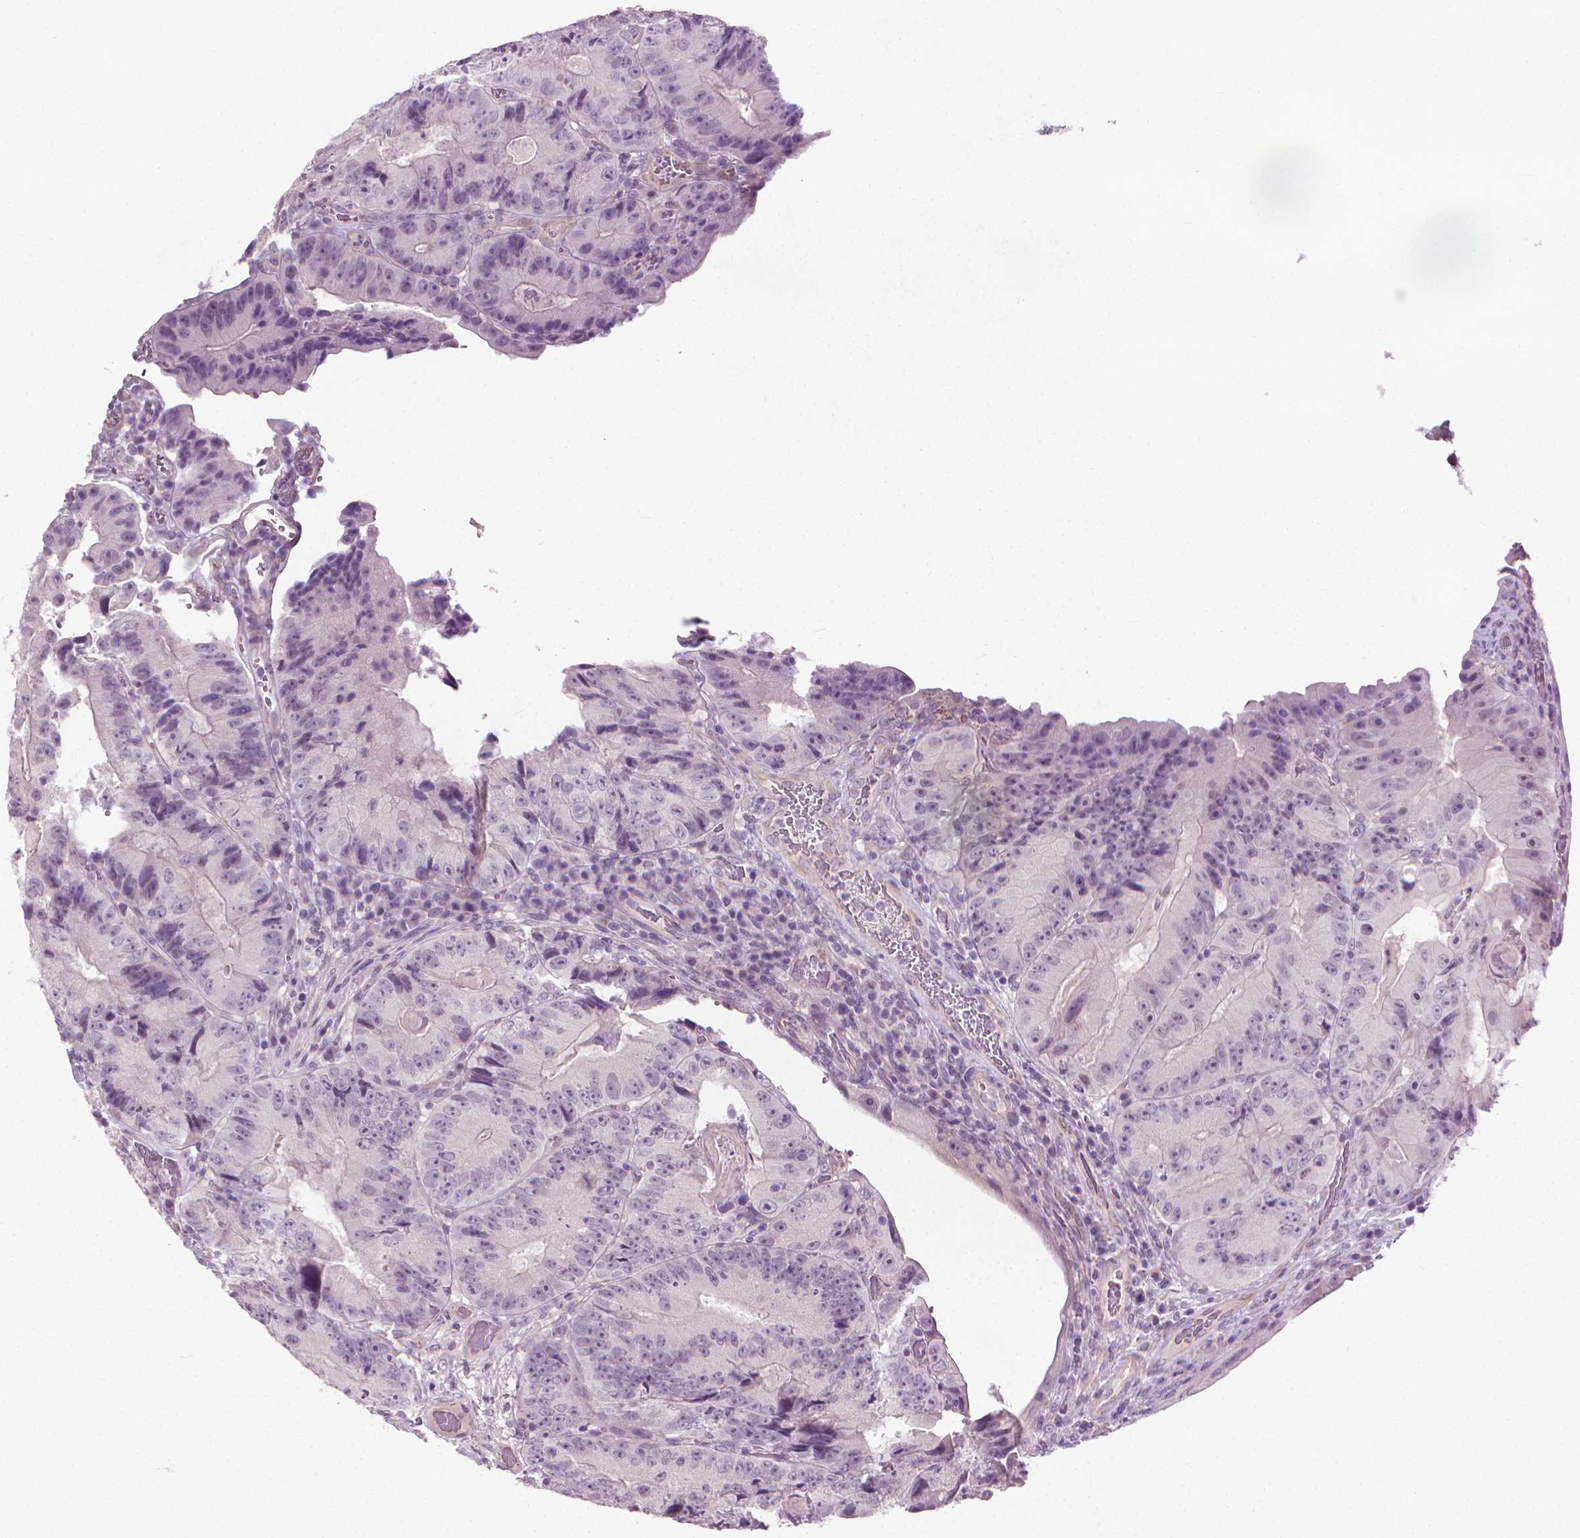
{"staining": {"intensity": "negative", "quantity": "none", "location": "none"}, "tissue": "colorectal cancer", "cell_type": "Tumor cells", "image_type": "cancer", "snomed": [{"axis": "morphology", "description": "Adenocarcinoma, NOS"}, {"axis": "topography", "description": "Colon"}], "caption": "IHC image of neoplastic tissue: human adenocarcinoma (colorectal) stained with DAB shows no significant protein positivity in tumor cells.", "gene": "KRT73", "patient": {"sex": "female", "age": 86}}